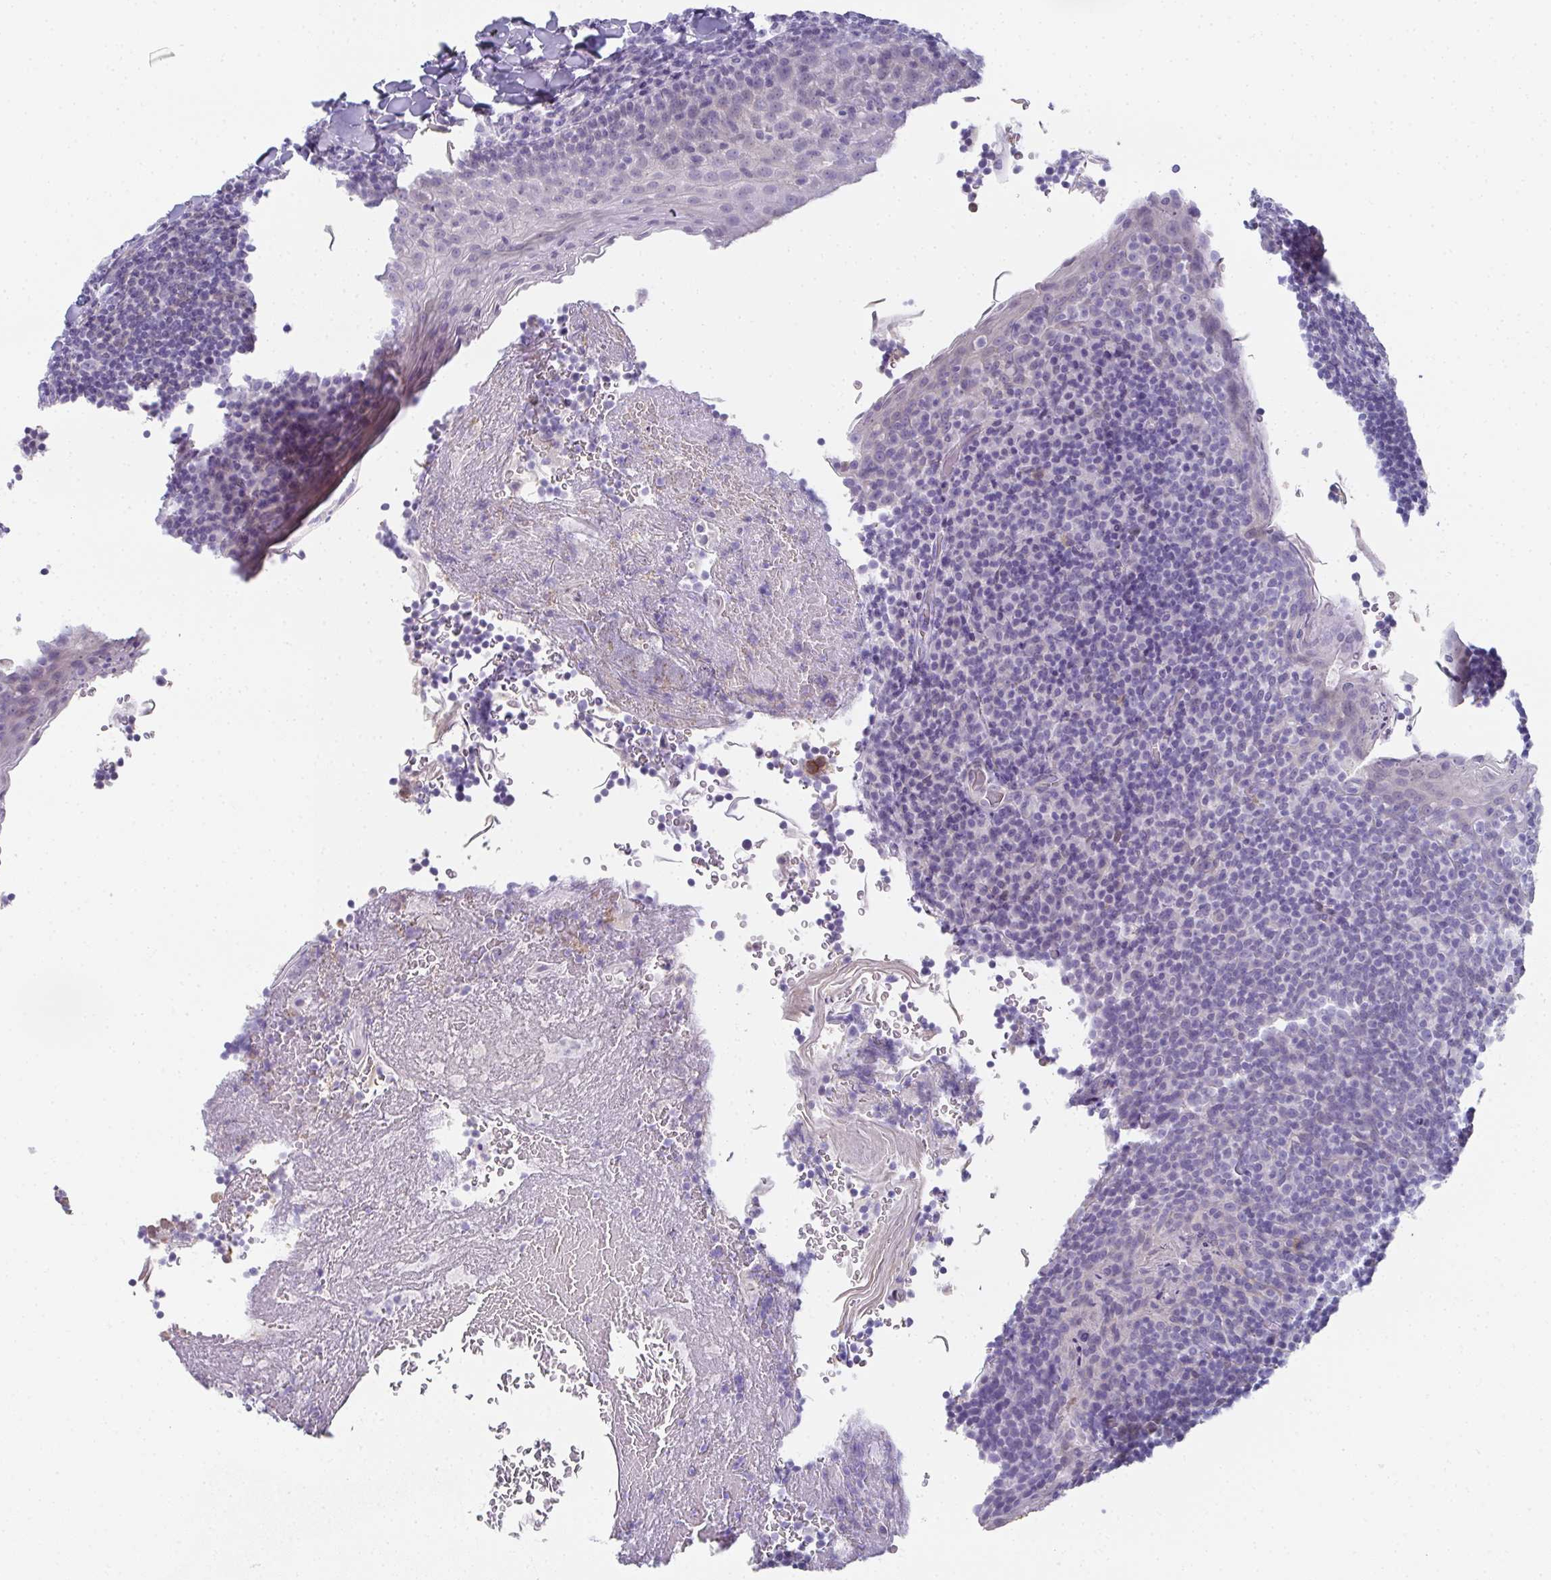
{"staining": {"intensity": "negative", "quantity": "none", "location": "none"}, "tissue": "tonsil", "cell_type": "Germinal center cells", "image_type": "normal", "snomed": [{"axis": "morphology", "description": "Normal tissue, NOS"}, {"axis": "topography", "description": "Tonsil"}], "caption": "This is an IHC image of benign human tonsil. There is no expression in germinal center cells.", "gene": "RBP1", "patient": {"sex": "male", "age": 27}}